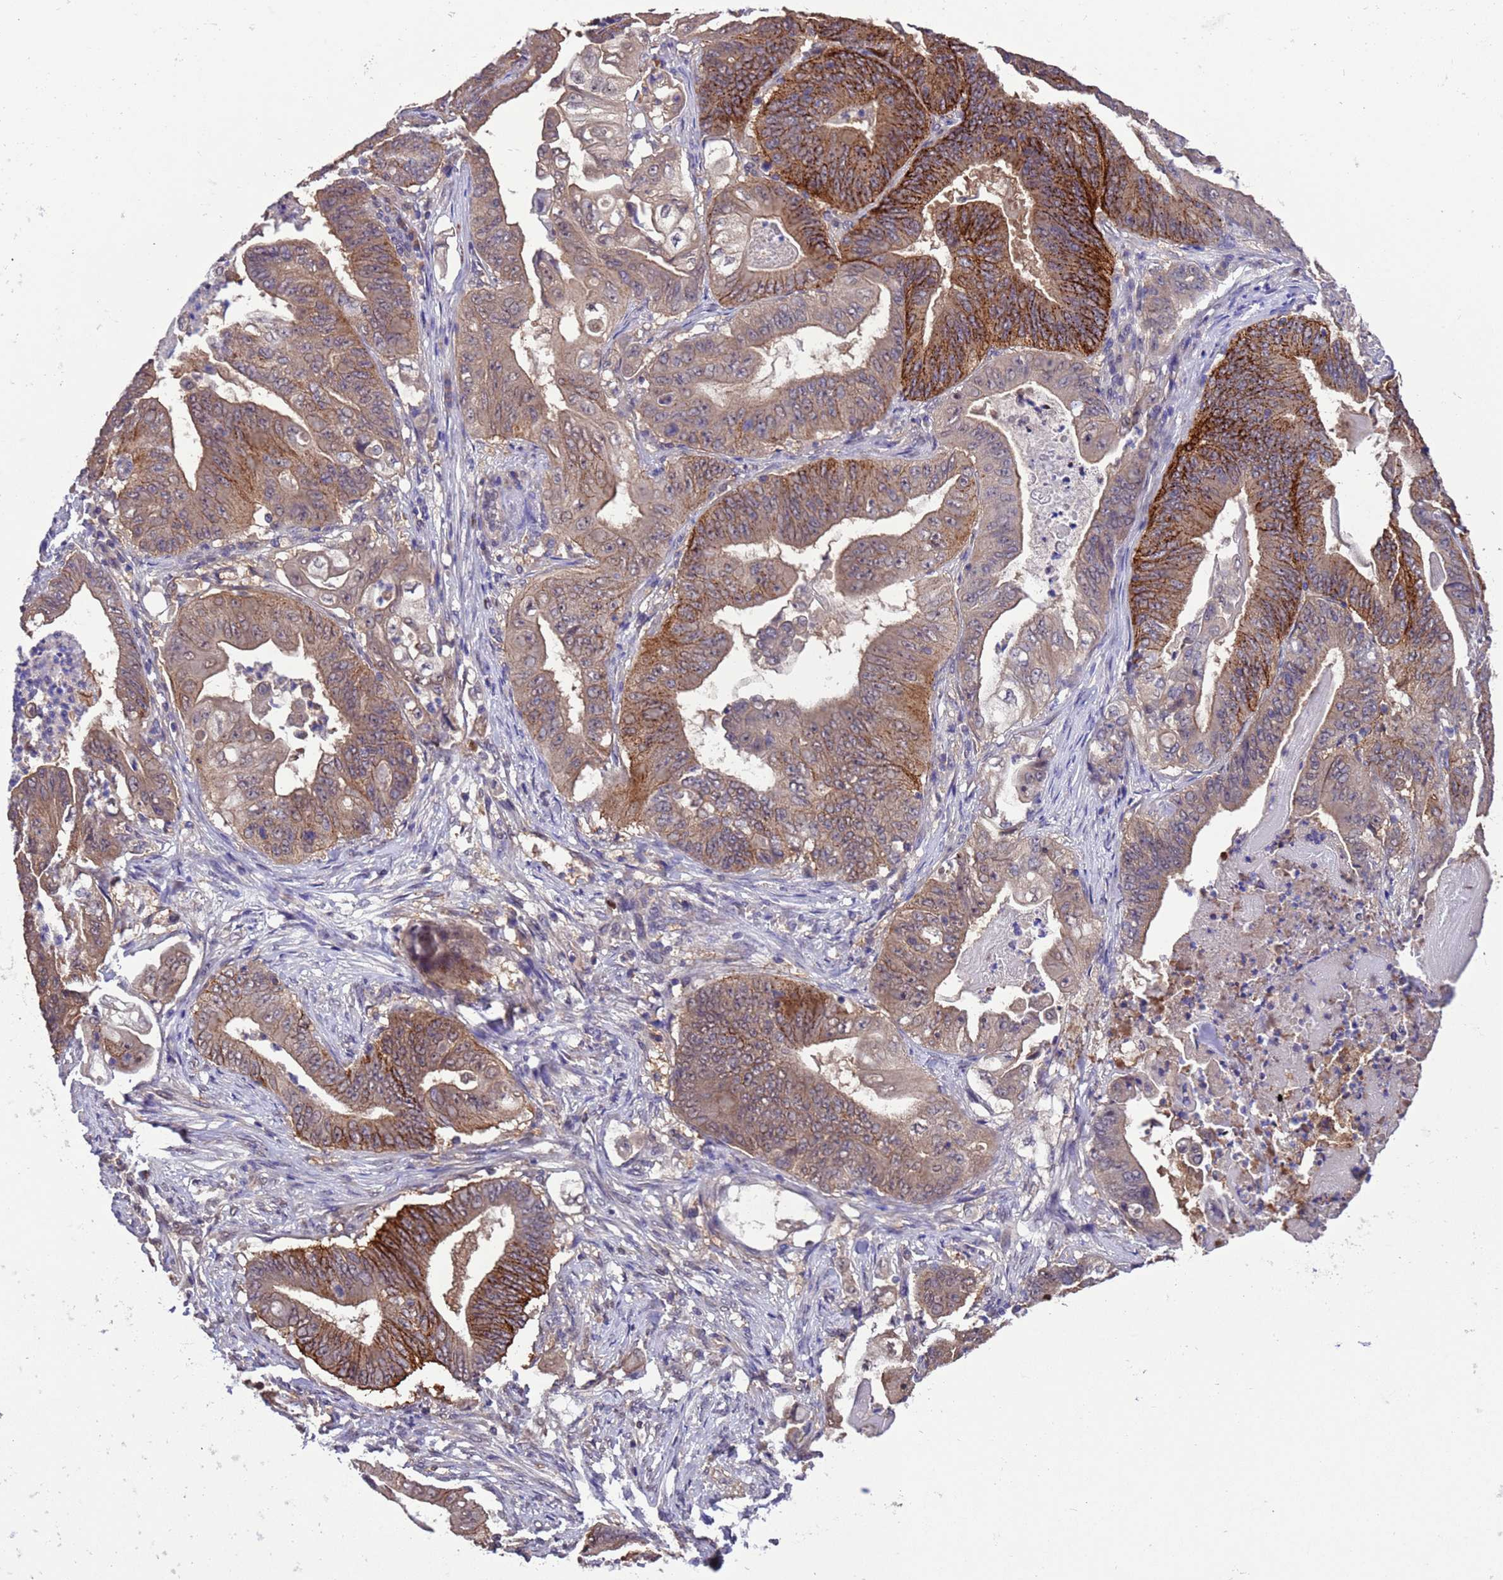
{"staining": {"intensity": "strong", "quantity": "25%-75%", "location": "cytoplasmic/membranous"}, "tissue": "stomach cancer", "cell_type": "Tumor cells", "image_type": "cancer", "snomed": [{"axis": "morphology", "description": "Adenocarcinoma, NOS"}, {"axis": "topography", "description": "Stomach"}], "caption": "IHC micrograph of human stomach adenocarcinoma stained for a protein (brown), which displays high levels of strong cytoplasmic/membranous positivity in about 25%-75% of tumor cells.", "gene": "ZFP69B", "patient": {"sex": "female", "age": 73}}